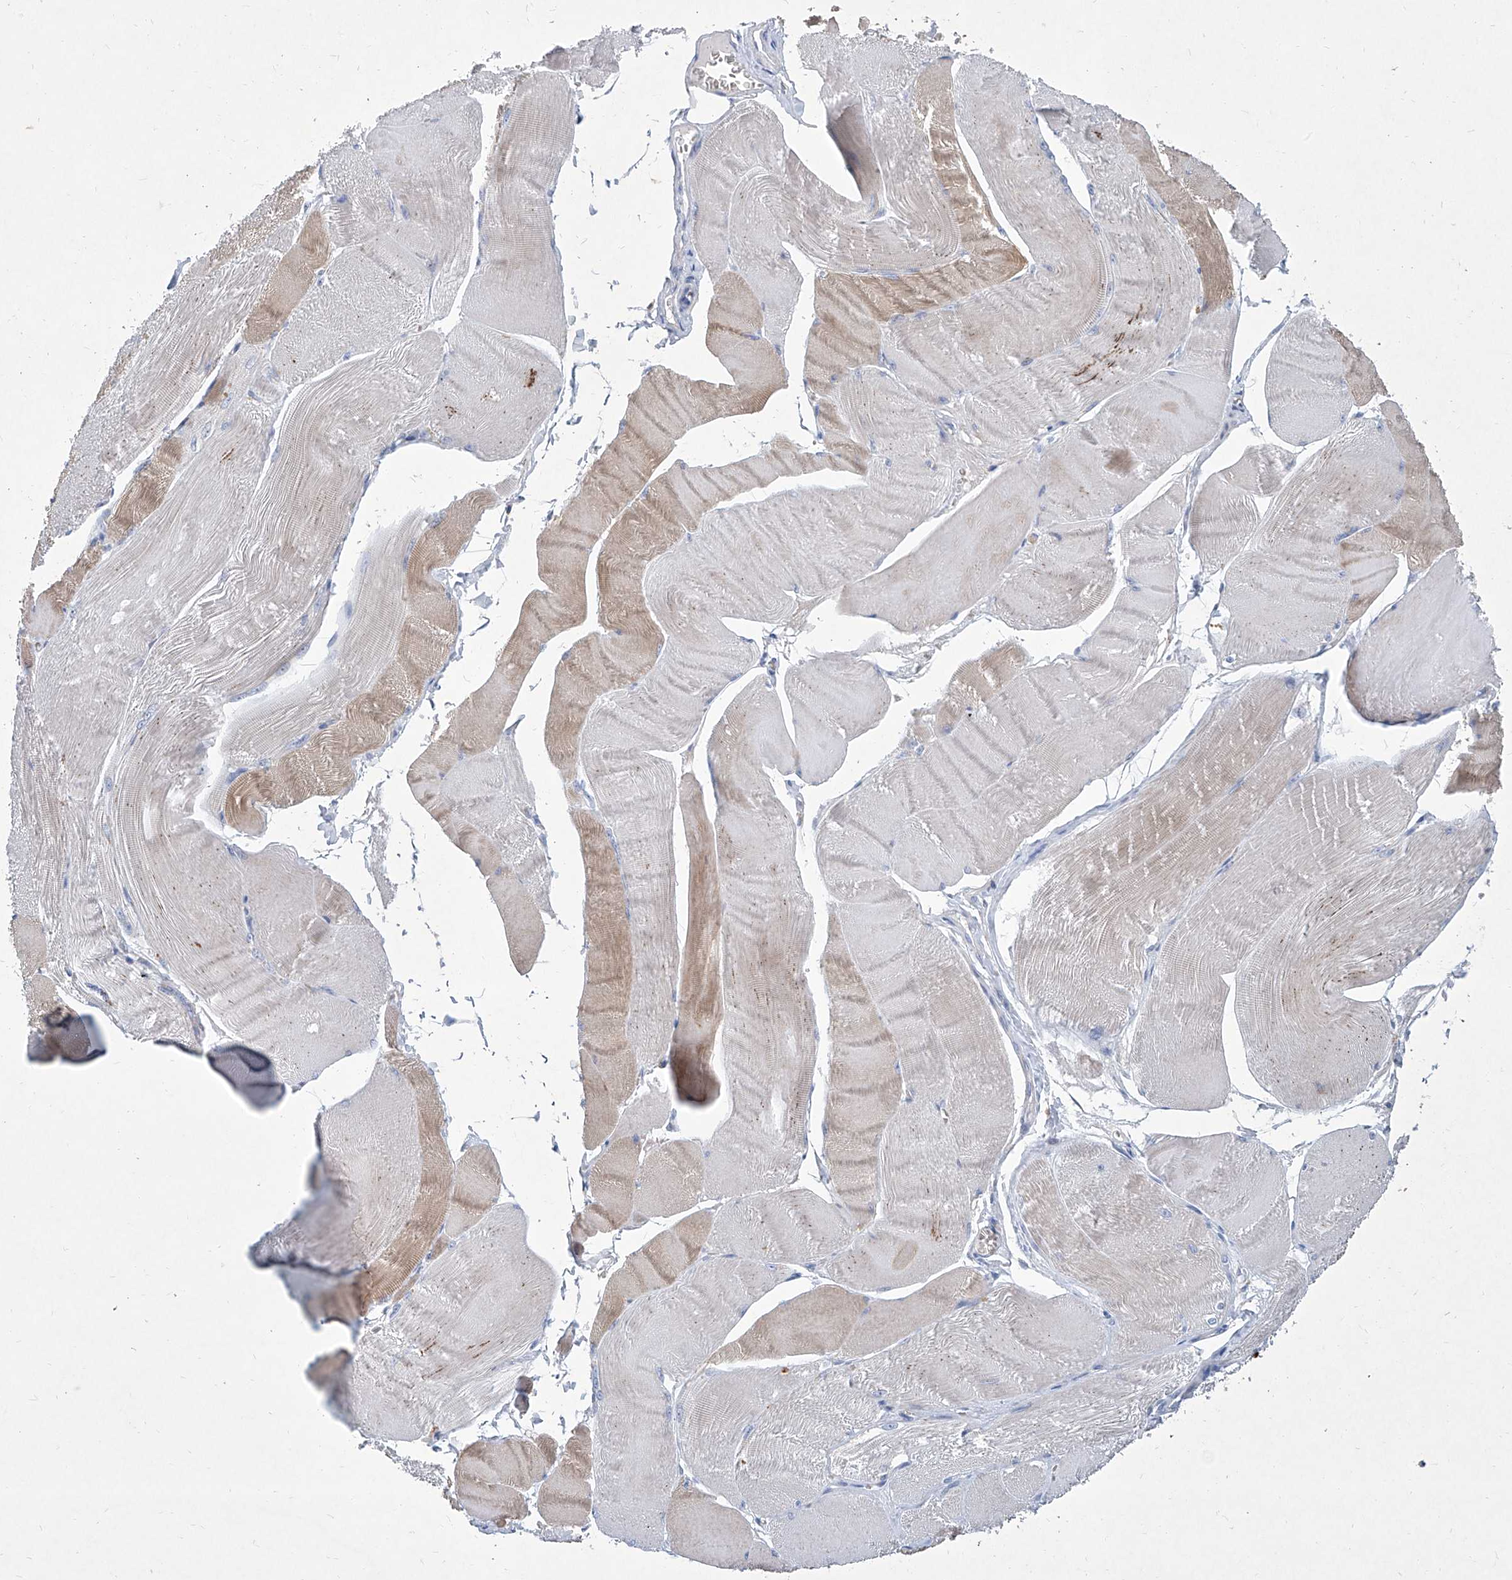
{"staining": {"intensity": "weak", "quantity": "<25%", "location": "cytoplasmic/membranous"}, "tissue": "skeletal muscle", "cell_type": "Myocytes", "image_type": "normal", "snomed": [{"axis": "morphology", "description": "Normal tissue, NOS"}, {"axis": "morphology", "description": "Basal cell carcinoma"}, {"axis": "topography", "description": "Skeletal muscle"}], "caption": "Skeletal muscle stained for a protein using IHC displays no staining myocytes.", "gene": "FPR2", "patient": {"sex": "female", "age": 64}}